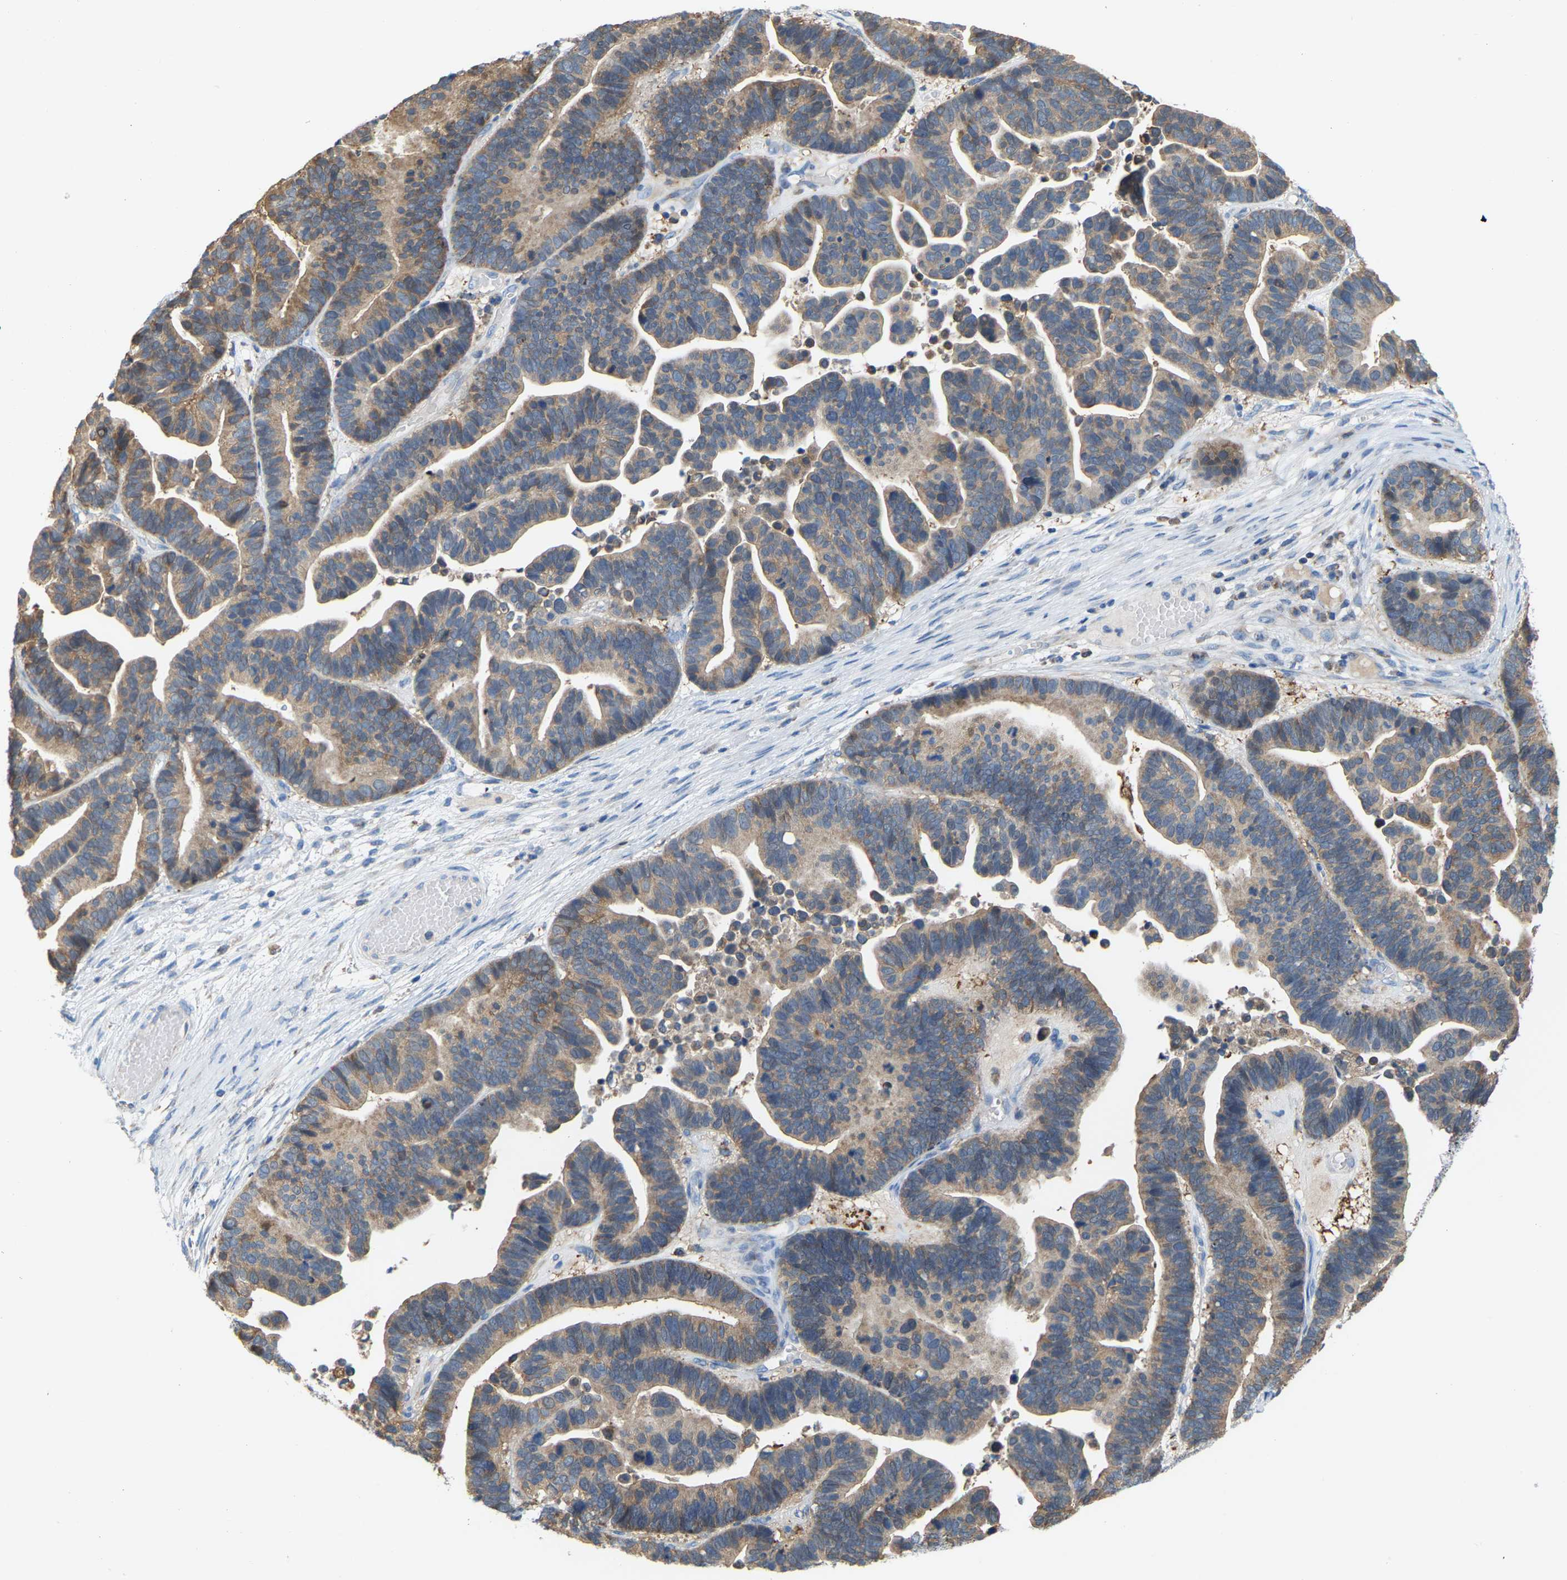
{"staining": {"intensity": "moderate", "quantity": ">75%", "location": "cytoplasmic/membranous"}, "tissue": "ovarian cancer", "cell_type": "Tumor cells", "image_type": "cancer", "snomed": [{"axis": "morphology", "description": "Cystadenocarcinoma, serous, NOS"}, {"axis": "topography", "description": "Ovary"}], "caption": "A photomicrograph showing moderate cytoplasmic/membranous expression in approximately >75% of tumor cells in serous cystadenocarcinoma (ovarian), as visualized by brown immunohistochemical staining.", "gene": "CROT", "patient": {"sex": "female", "age": 56}}